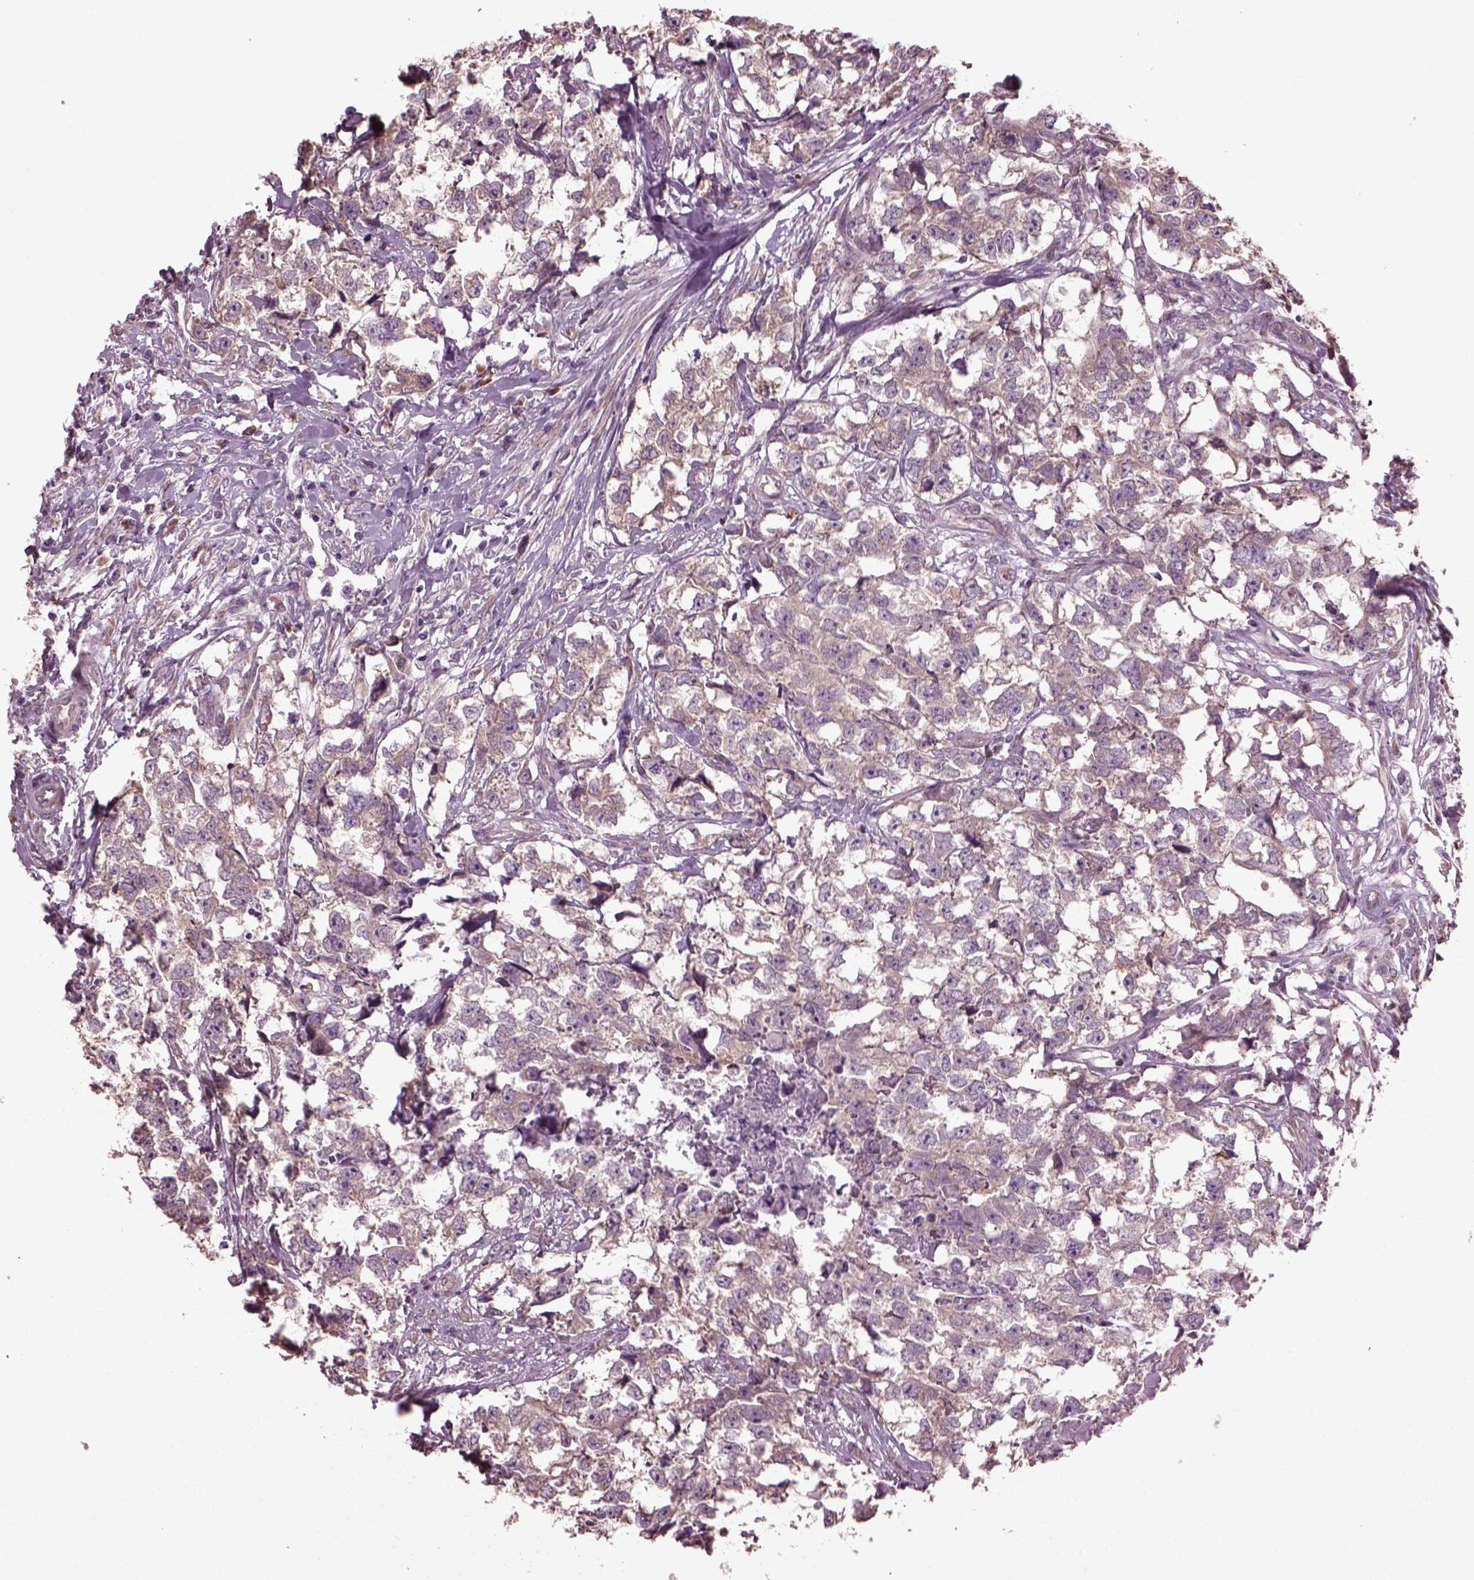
{"staining": {"intensity": "weak", "quantity": ">75%", "location": "cytoplasmic/membranous"}, "tissue": "testis cancer", "cell_type": "Tumor cells", "image_type": "cancer", "snomed": [{"axis": "morphology", "description": "Carcinoma, Embryonal, NOS"}, {"axis": "morphology", "description": "Teratoma, malignant, NOS"}, {"axis": "topography", "description": "Testis"}], "caption": "About >75% of tumor cells in human testis cancer (malignant teratoma) exhibit weak cytoplasmic/membranous protein positivity as visualized by brown immunohistochemical staining.", "gene": "CABP5", "patient": {"sex": "male", "age": 44}}